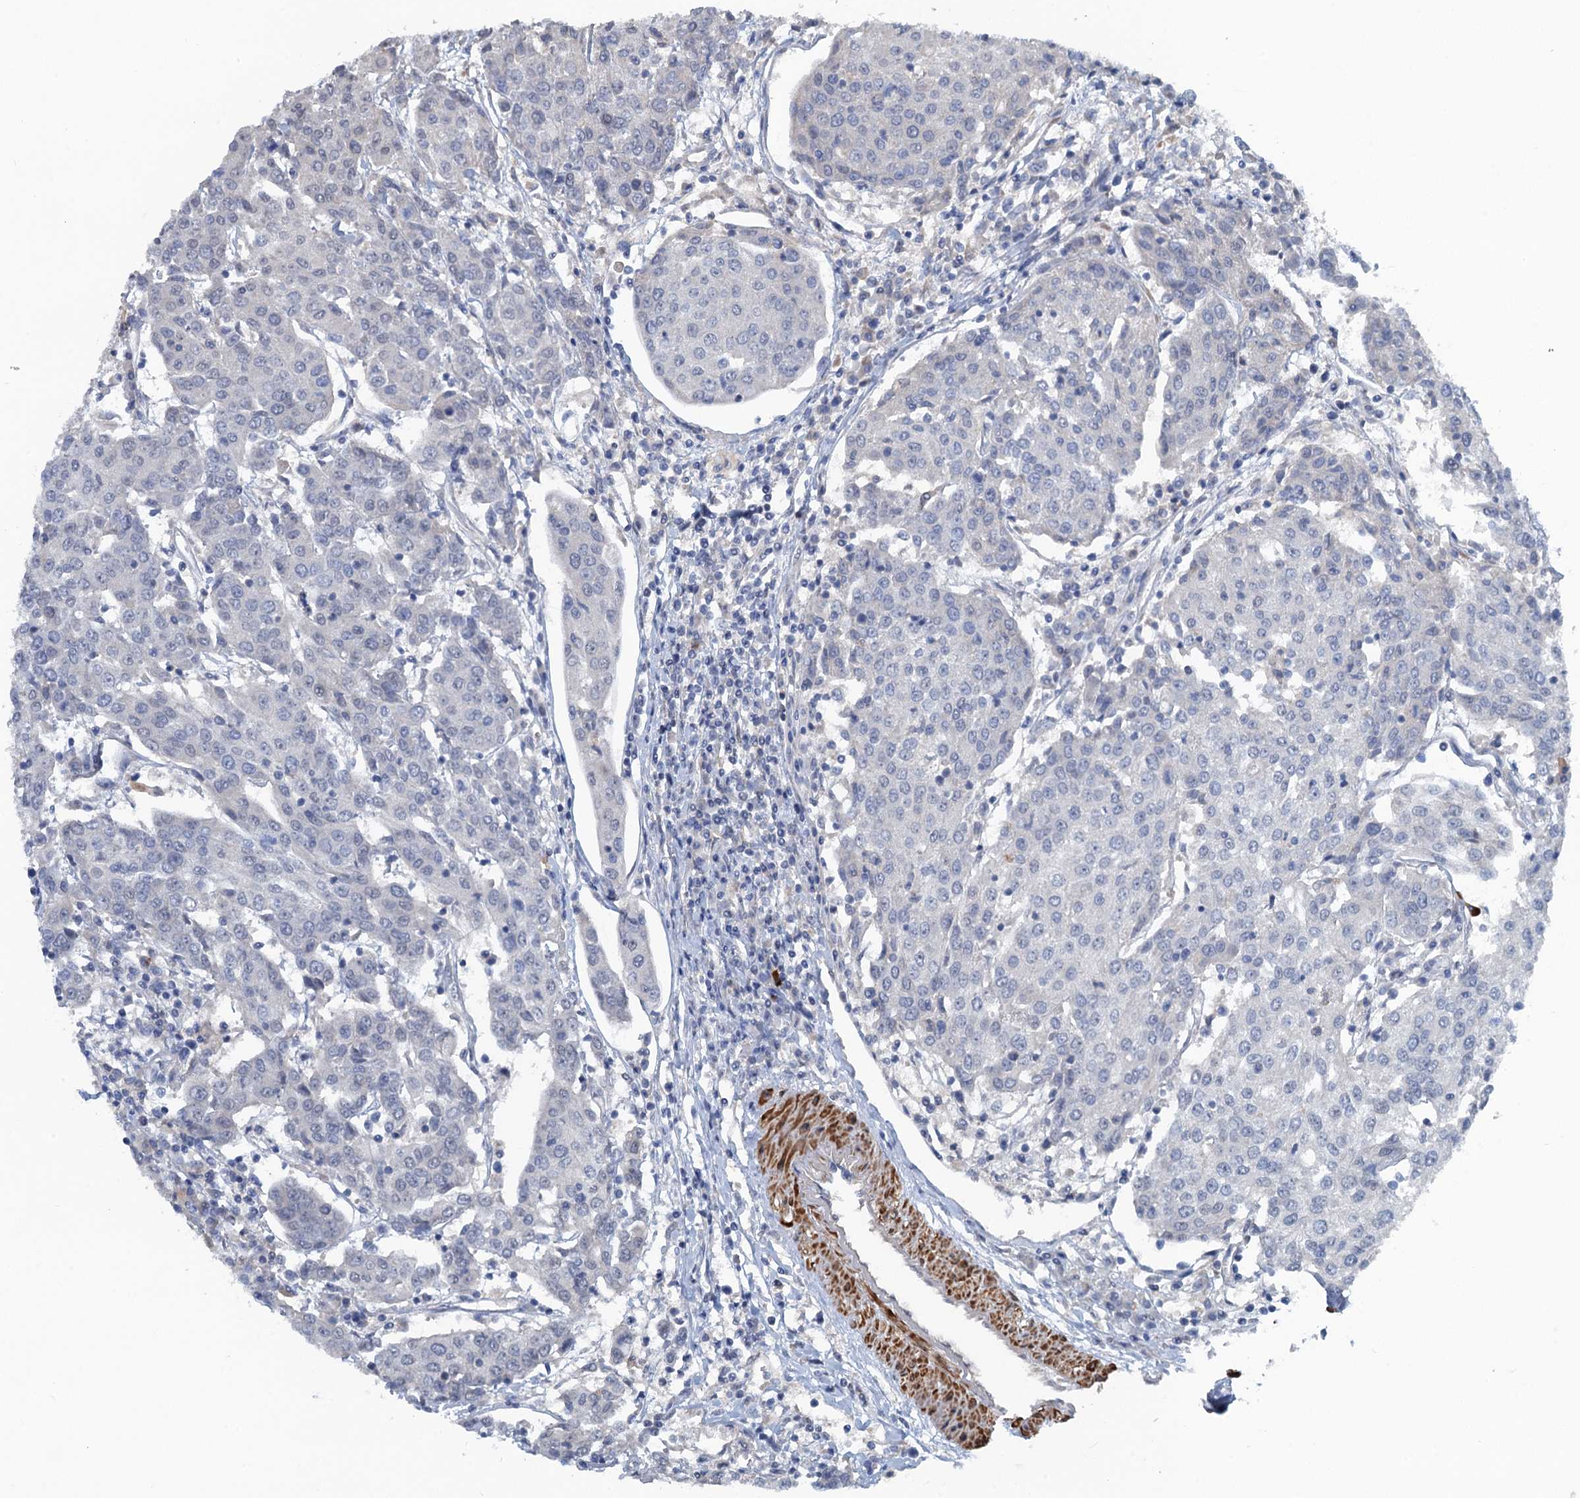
{"staining": {"intensity": "negative", "quantity": "none", "location": "none"}, "tissue": "urothelial cancer", "cell_type": "Tumor cells", "image_type": "cancer", "snomed": [{"axis": "morphology", "description": "Urothelial carcinoma, High grade"}, {"axis": "topography", "description": "Urinary bladder"}], "caption": "A photomicrograph of human urothelial carcinoma (high-grade) is negative for staining in tumor cells. The staining was performed using DAB to visualize the protein expression in brown, while the nuclei were stained in blue with hematoxylin (Magnification: 20x).", "gene": "MYO16", "patient": {"sex": "female", "age": 85}}